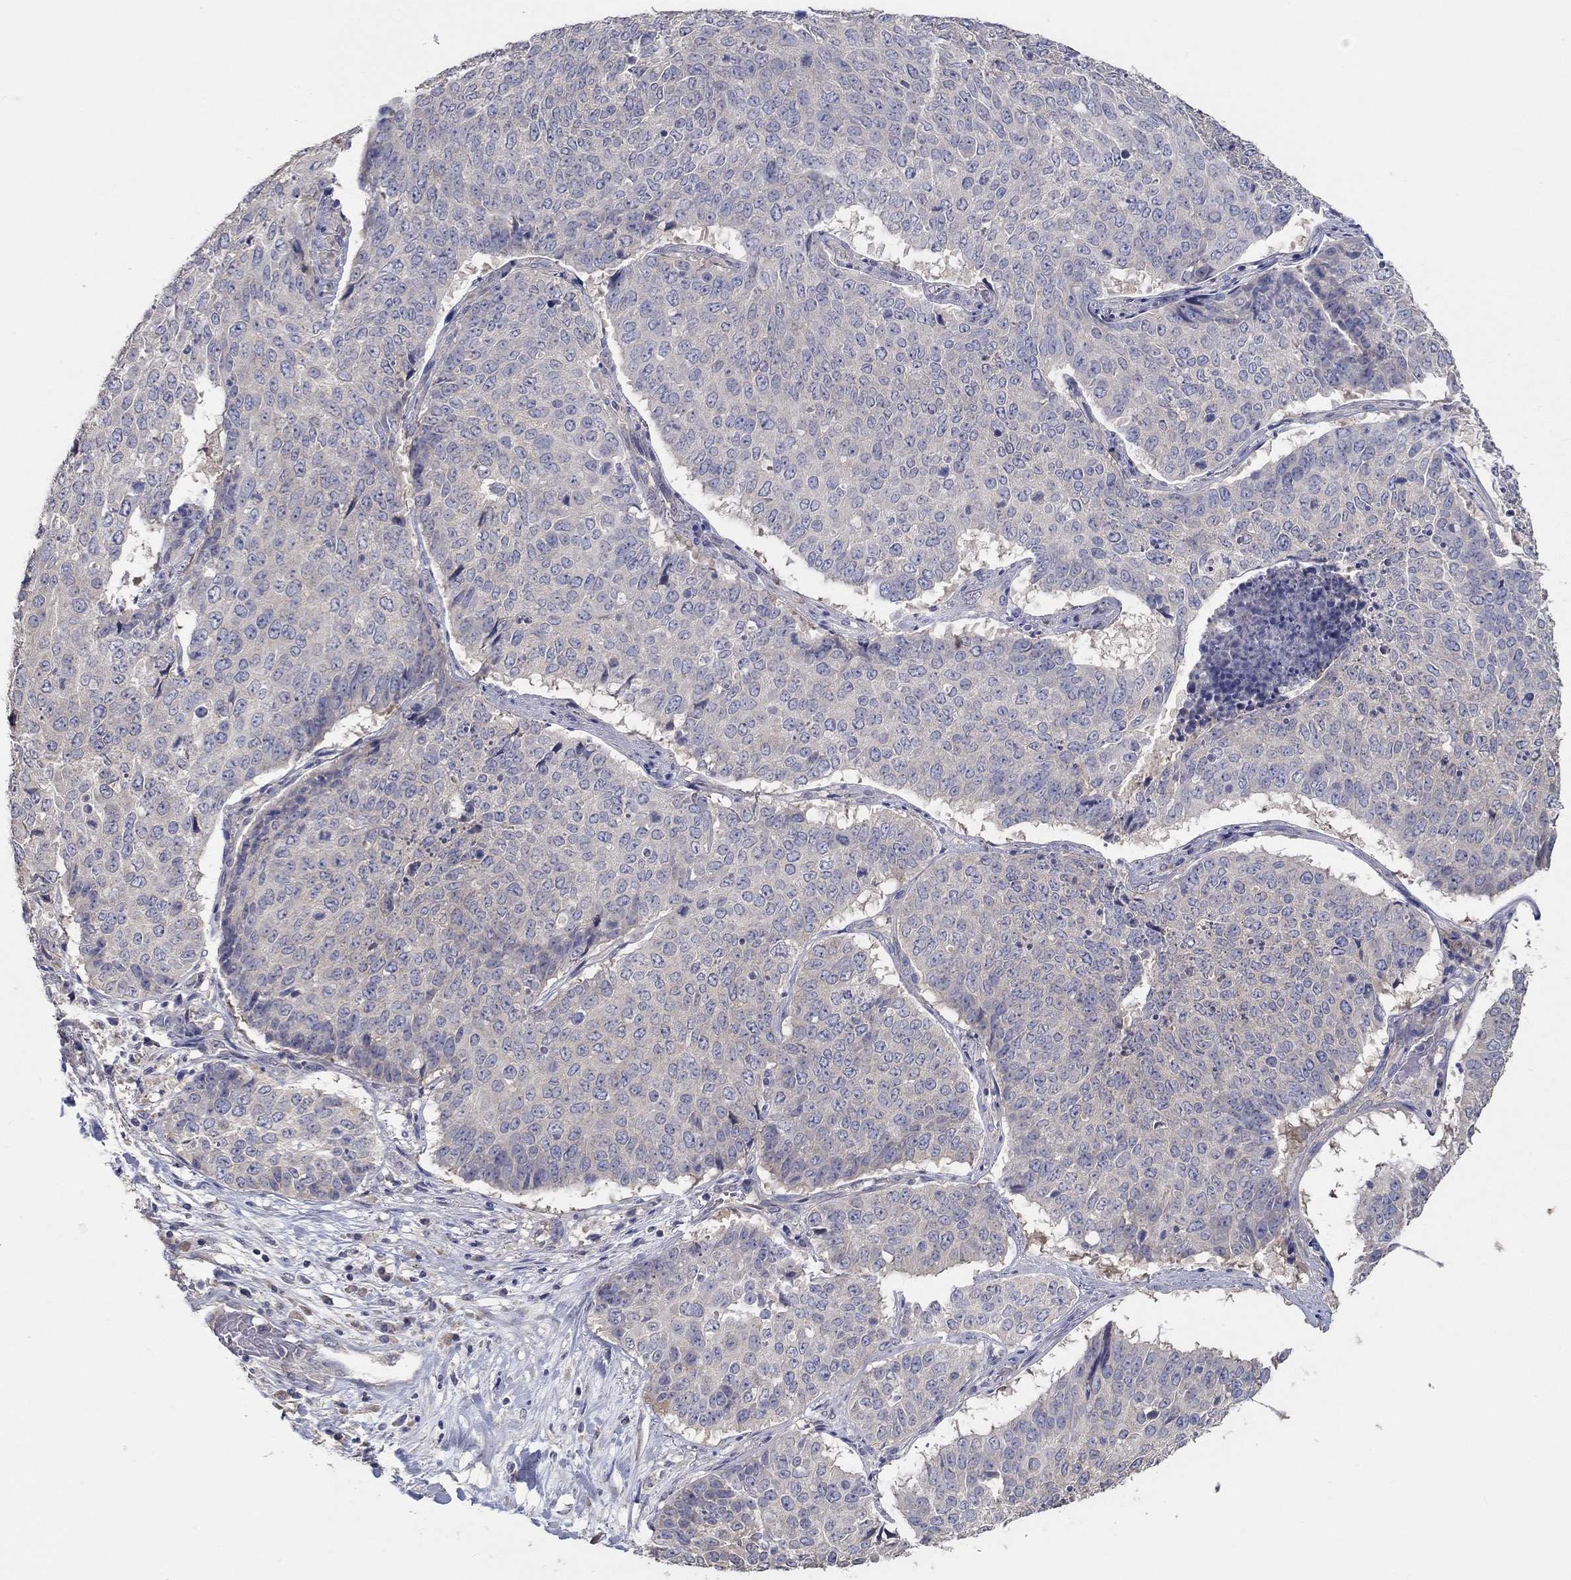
{"staining": {"intensity": "negative", "quantity": "none", "location": "none"}, "tissue": "lung cancer", "cell_type": "Tumor cells", "image_type": "cancer", "snomed": [{"axis": "morphology", "description": "Normal tissue, NOS"}, {"axis": "morphology", "description": "Squamous cell carcinoma, NOS"}, {"axis": "topography", "description": "Bronchus"}, {"axis": "topography", "description": "Lung"}], "caption": "This is a image of immunohistochemistry staining of lung cancer, which shows no expression in tumor cells.", "gene": "DOCK3", "patient": {"sex": "male", "age": 64}}